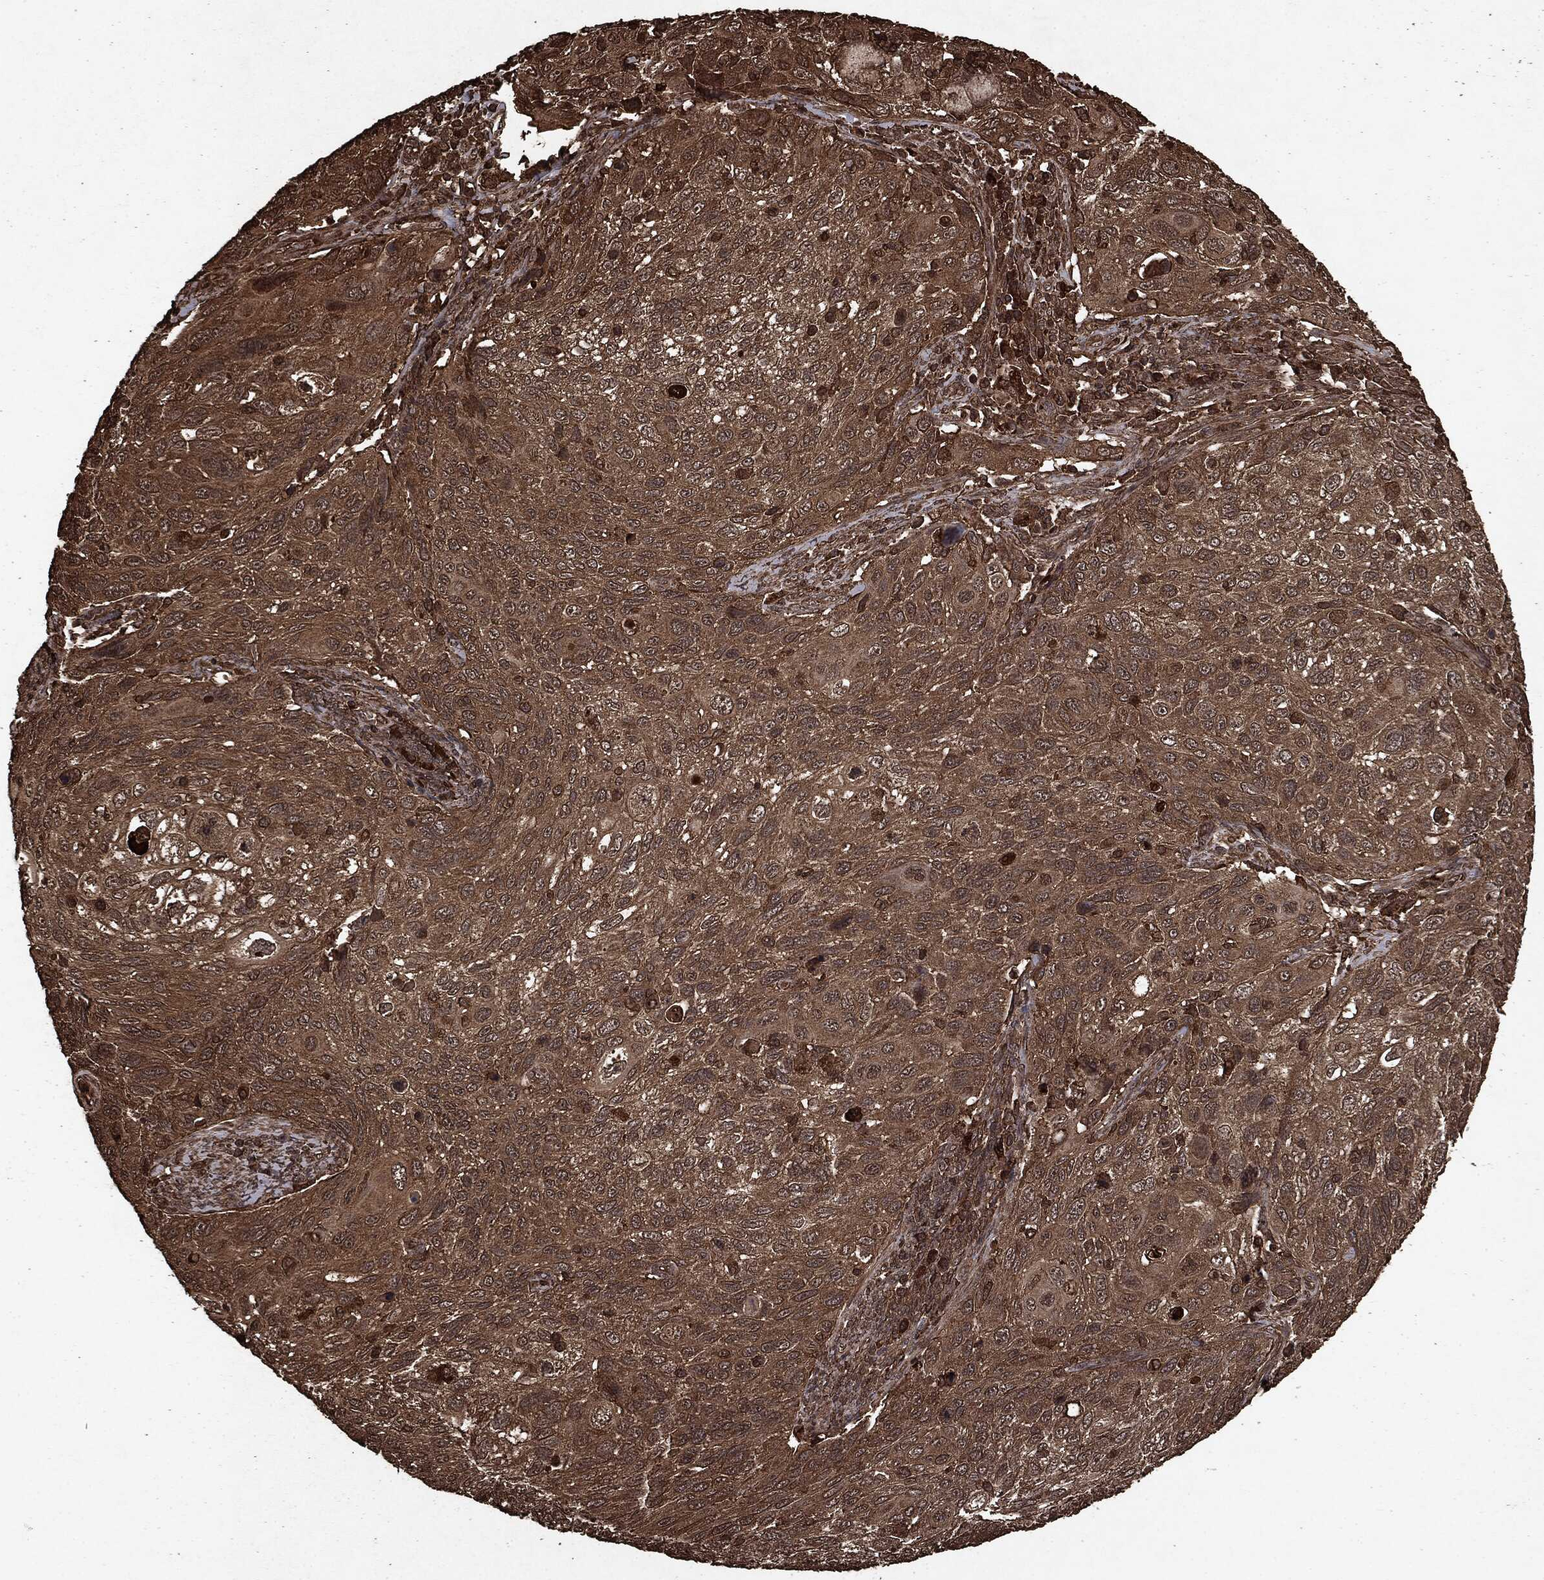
{"staining": {"intensity": "moderate", "quantity": ">75%", "location": "cytoplasmic/membranous"}, "tissue": "cervical cancer", "cell_type": "Tumor cells", "image_type": "cancer", "snomed": [{"axis": "morphology", "description": "Squamous cell carcinoma, NOS"}, {"axis": "topography", "description": "Cervix"}], "caption": "Immunohistochemical staining of cervical squamous cell carcinoma shows medium levels of moderate cytoplasmic/membranous staining in approximately >75% of tumor cells.", "gene": "ARAF", "patient": {"sex": "female", "age": 70}}